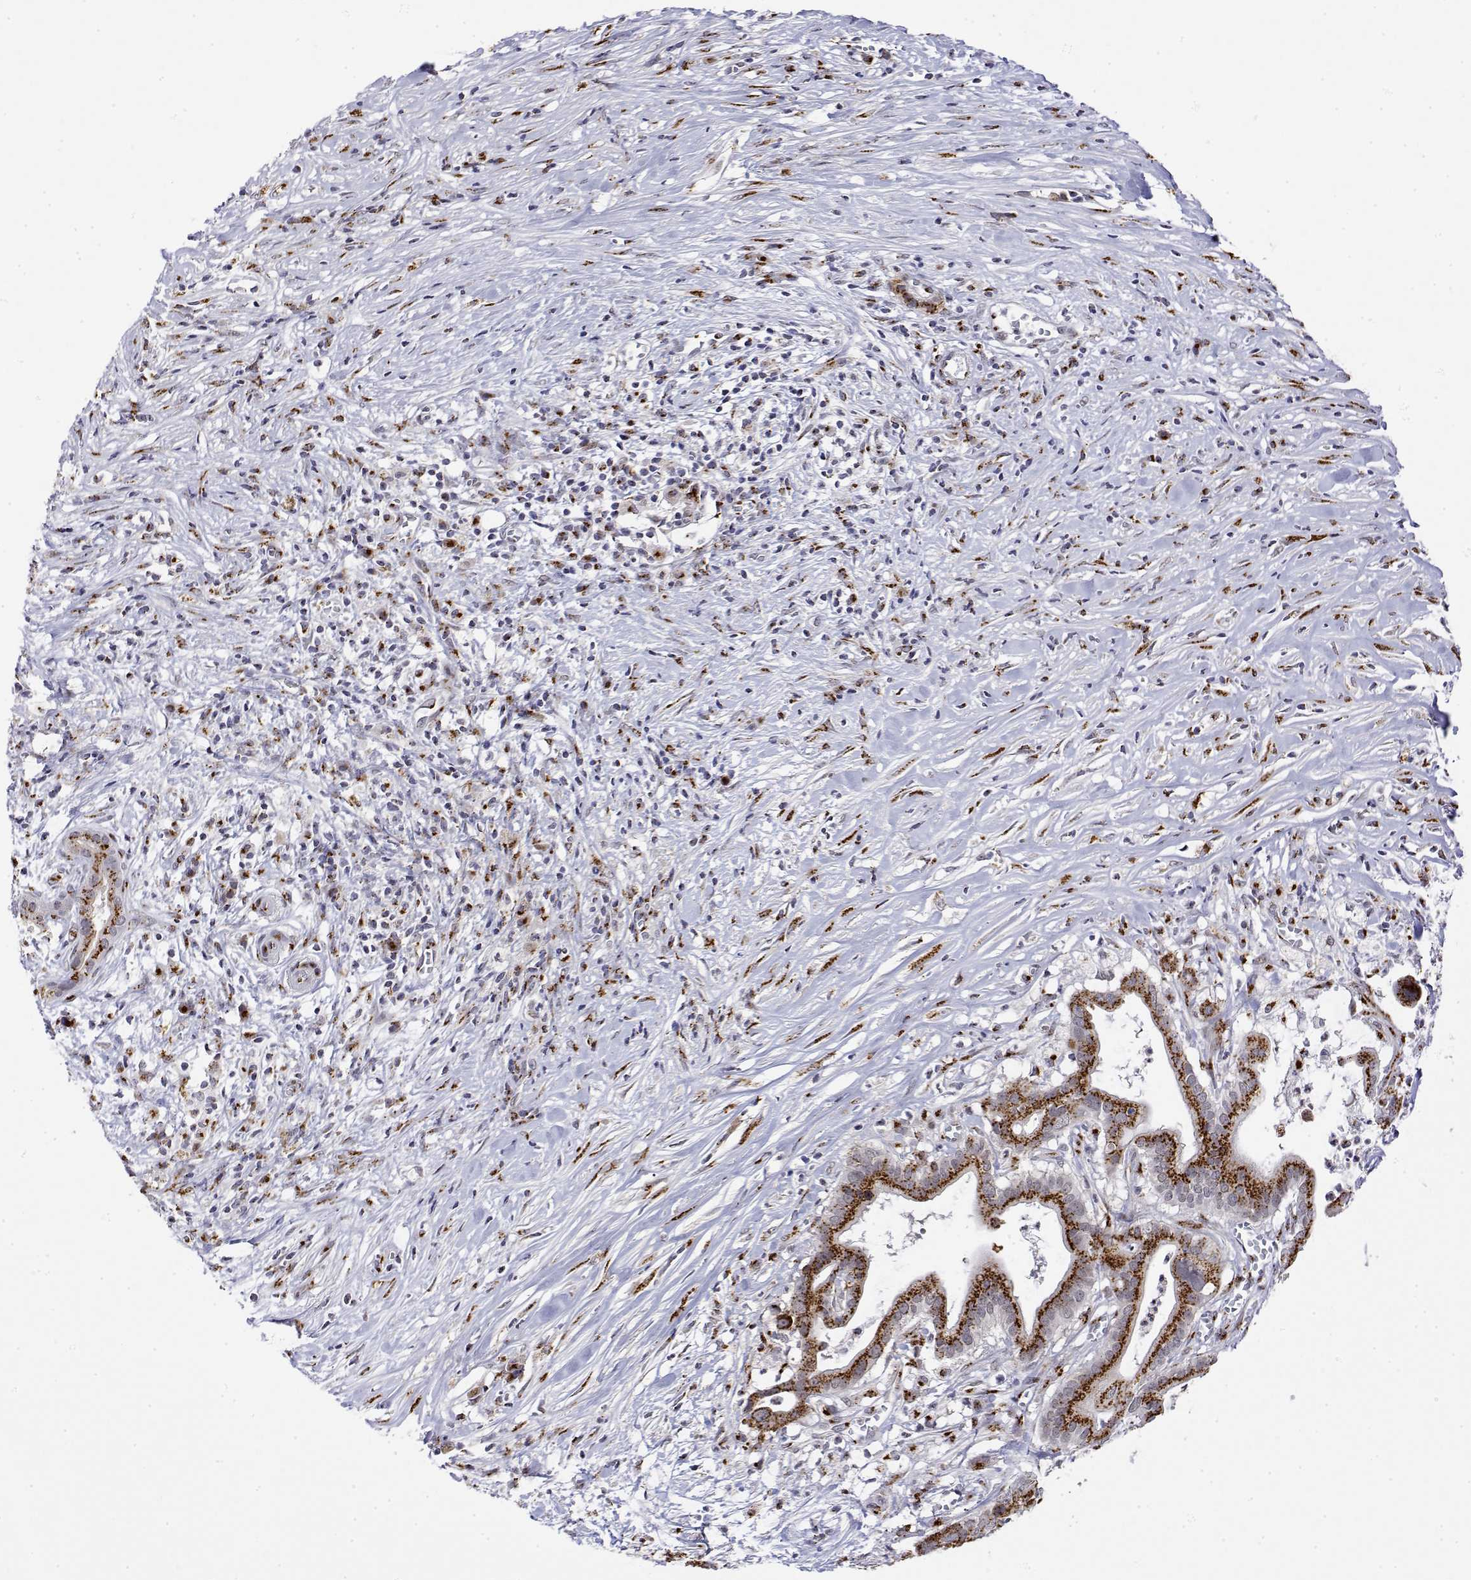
{"staining": {"intensity": "strong", "quantity": ">75%", "location": "cytoplasmic/membranous"}, "tissue": "pancreatic cancer", "cell_type": "Tumor cells", "image_type": "cancer", "snomed": [{"axis": "morphology", "description": "Adenocarcinoma, NOS"}, {"axis": "topography", "description": "Pancreas"}], "caption": "Tumor cells exhibit high levels of strong cytoplasmic/membranous staining in approximately >75% of cells in human pancreatic cancer (adenocarcinoma).", "gene": "YIPF3", "patient": {"sex": "male", "age": 61}}